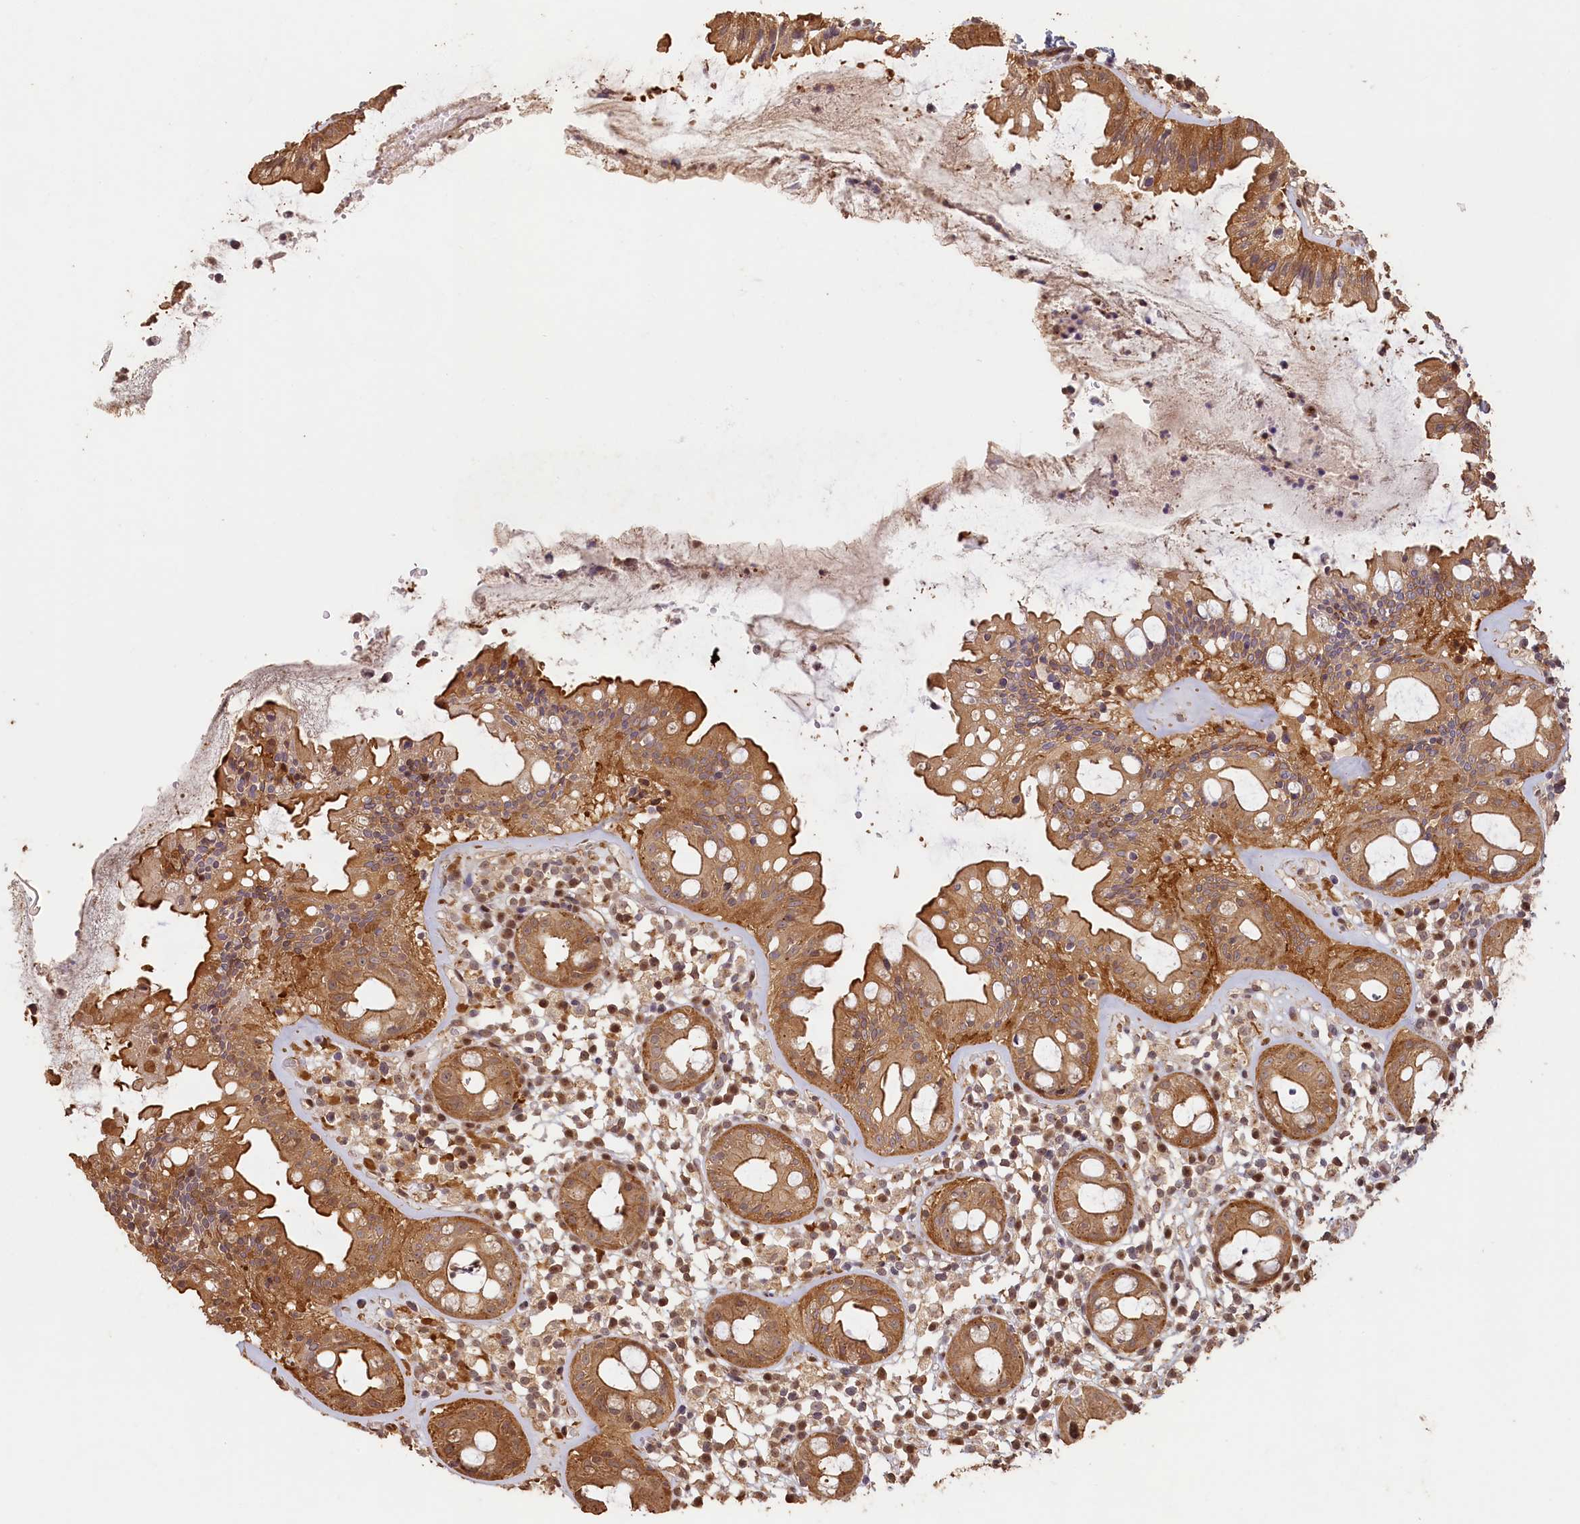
{"staining": {"intensity": "moderate", "quantity": ">75%", "location": "cytoplasmic/membranous"}, "tissue": "rectum", "cell_type": "Glandular cells", "image_type": "normal", "snomed": [{"axis": "morphology", "description": "Normal tissue, NOS"}, {"axis": "topography", "description": "Rectum"}], "caption": "The micrograph displays immunohistochemical staining of unremarkable rectum. There is moderate cytoplasmic/membranous staining is present in approximately >75% of glandular cells. (Brightfield microscopy of DAB IHC at high magnification).", "gene": "MADD", "patient": {"sex": "female", "age": 57}}